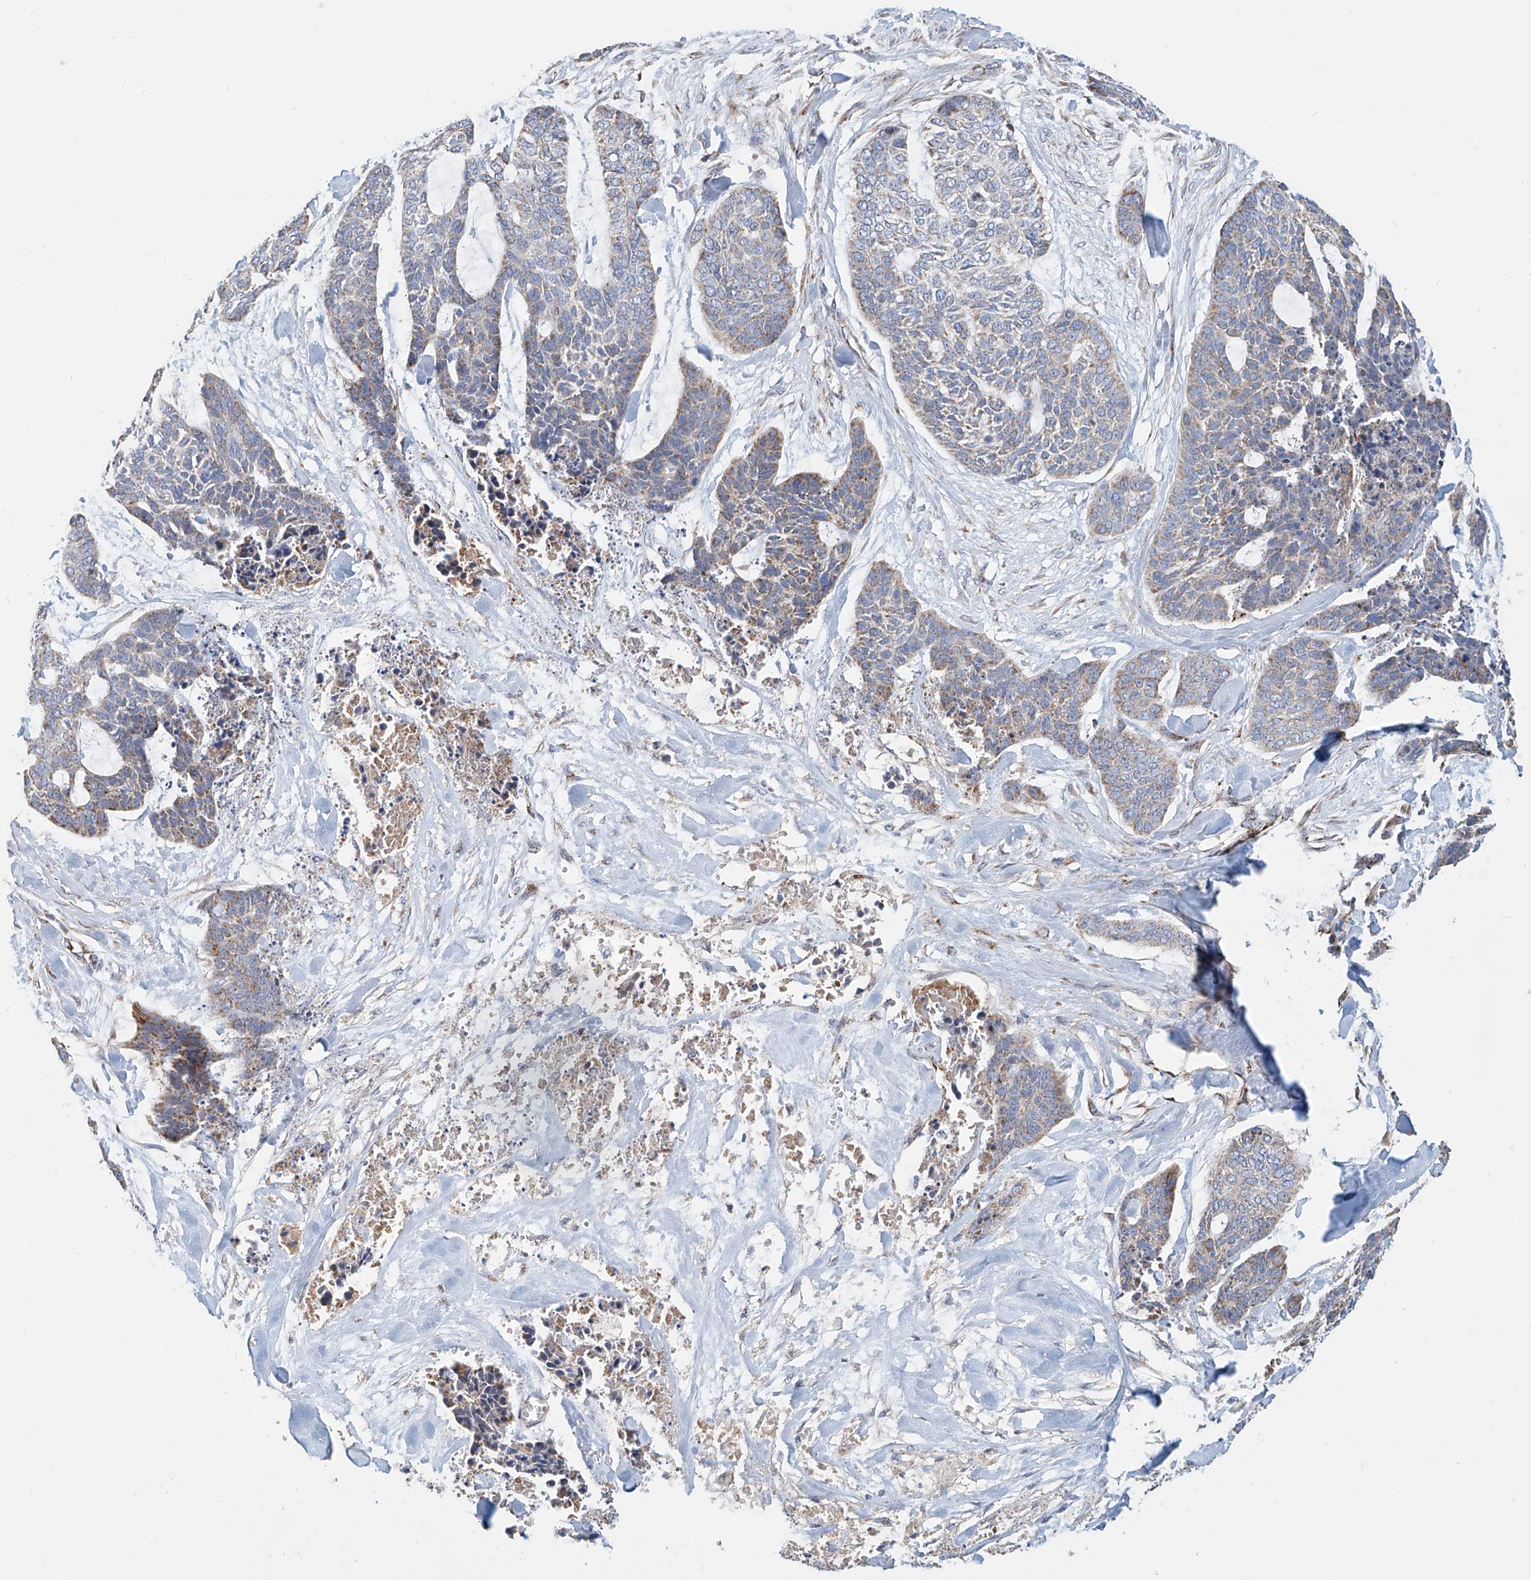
{"staining": {"intensity": "weak", "quantity": "25%-75%", "location": "cytoplasmic/membranous"}, "tissue": "skin cancer", "cell_type": "Tumor cells", "image_type": "cancer", "snomed": [{"axis": "morphology", "description": "Basal cell carcinoma"}, {"axis": "topography", "description": "Skin"}], "caption": "A micrograph showing weak cytoplasmic/membranous staining in about 25%-75% of tumor cells in skin basal cell carcinoma, as visualized by brown immunohistochemical staining.", "gene": "MCL1", "patient": {"sex": "female", "age": 64}}